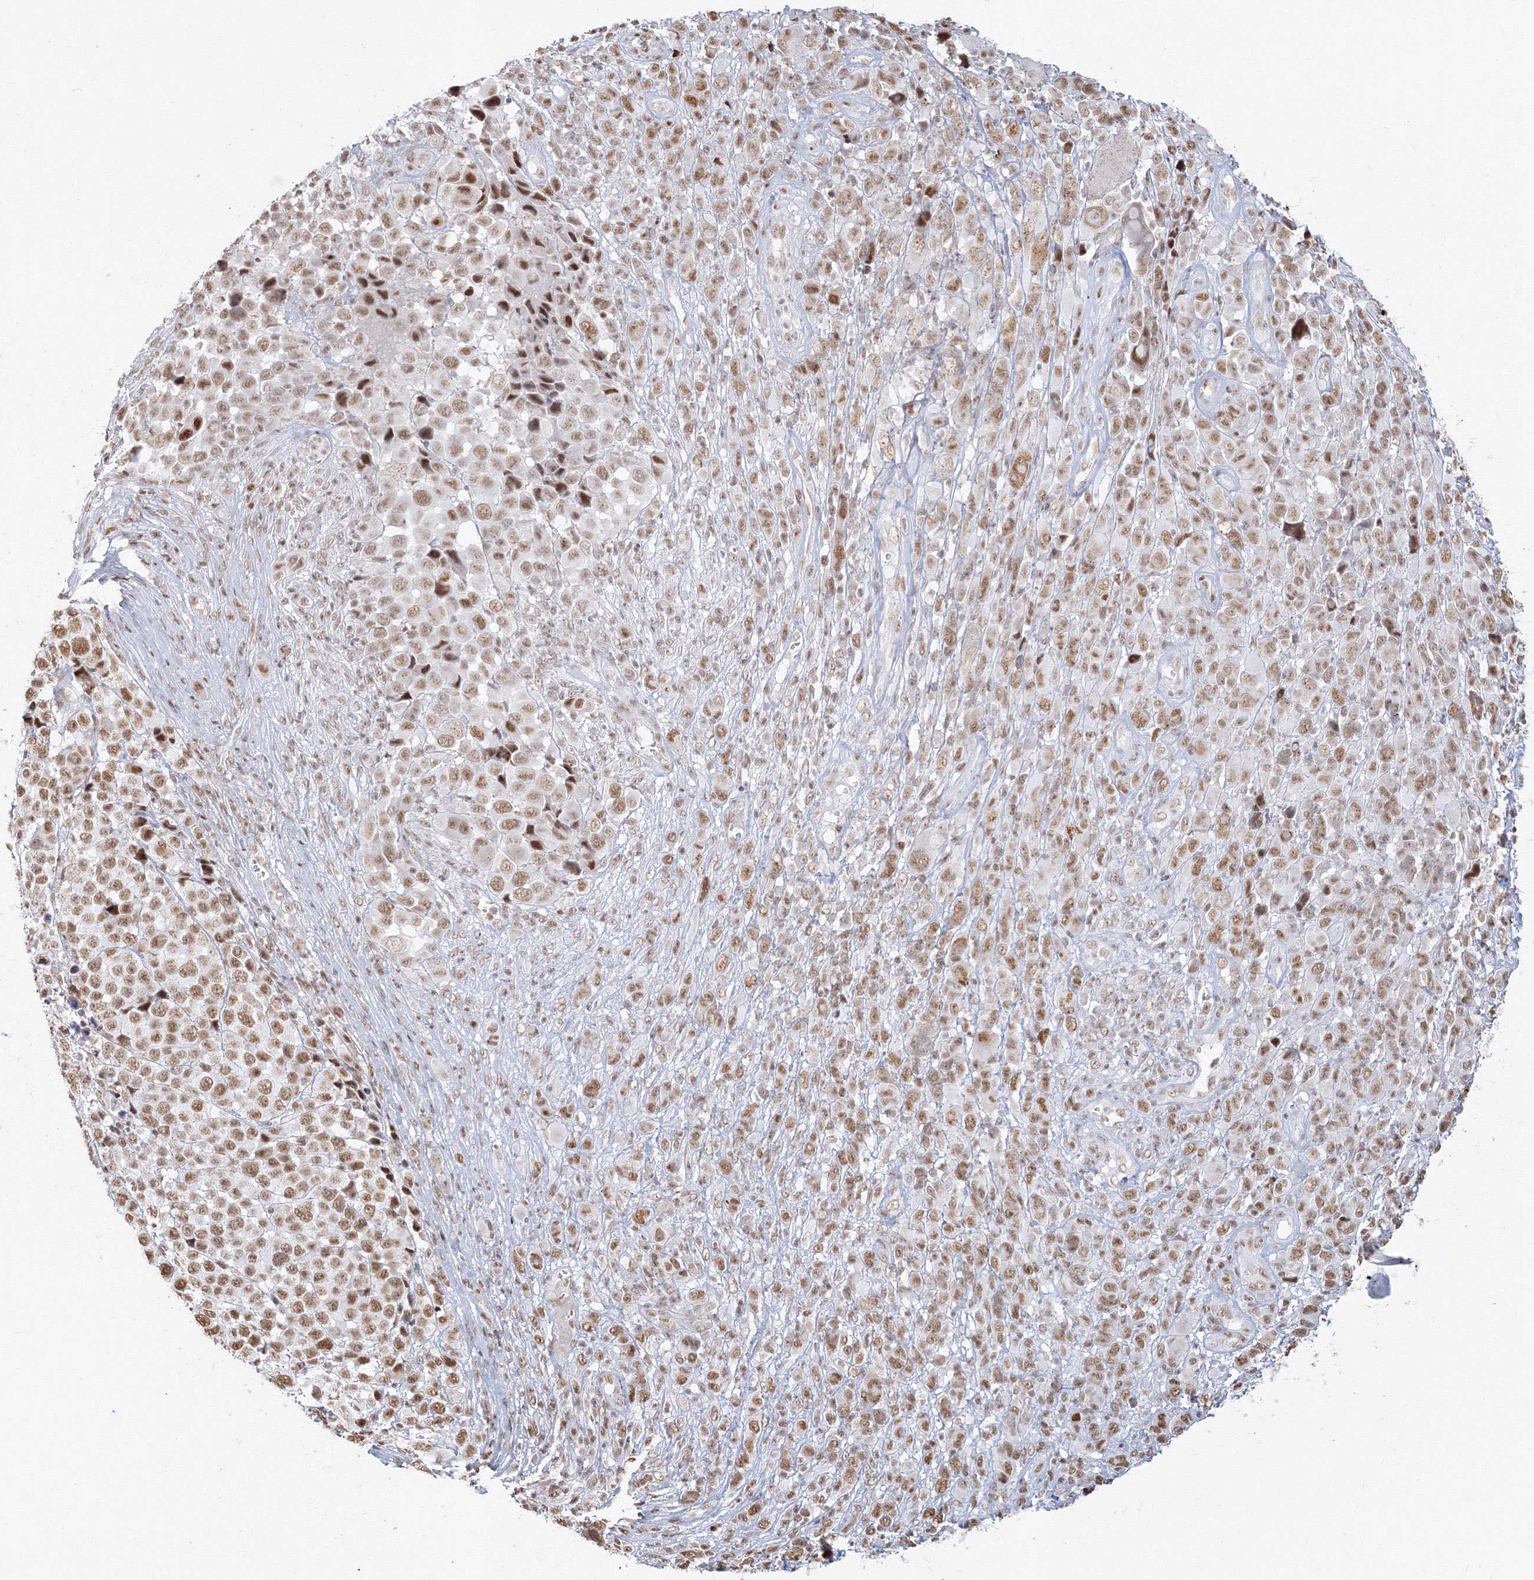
{"staining": {"intensity": "moderate", "quantity": ">75%", "location": "nuclear"}, "tissue": "melanoma", "cell_type": "Tumor cells", "image_type": "cancer", "snomed": [{"axis": "morphology", "description": "Malignant melanoma, NOS"}, {"axis": "topography", "description": "Skin of trunk"}], "caption": "This photomicrograph displays melanoma stained with immunohistochemistry to label a protein in brown. The nuclear of tumor cells show moderate positivity for the protein. Nuclei are counter-stained blue.", "gene": "PPP4R2", "patient": {"sex": "male", "age": 71}}